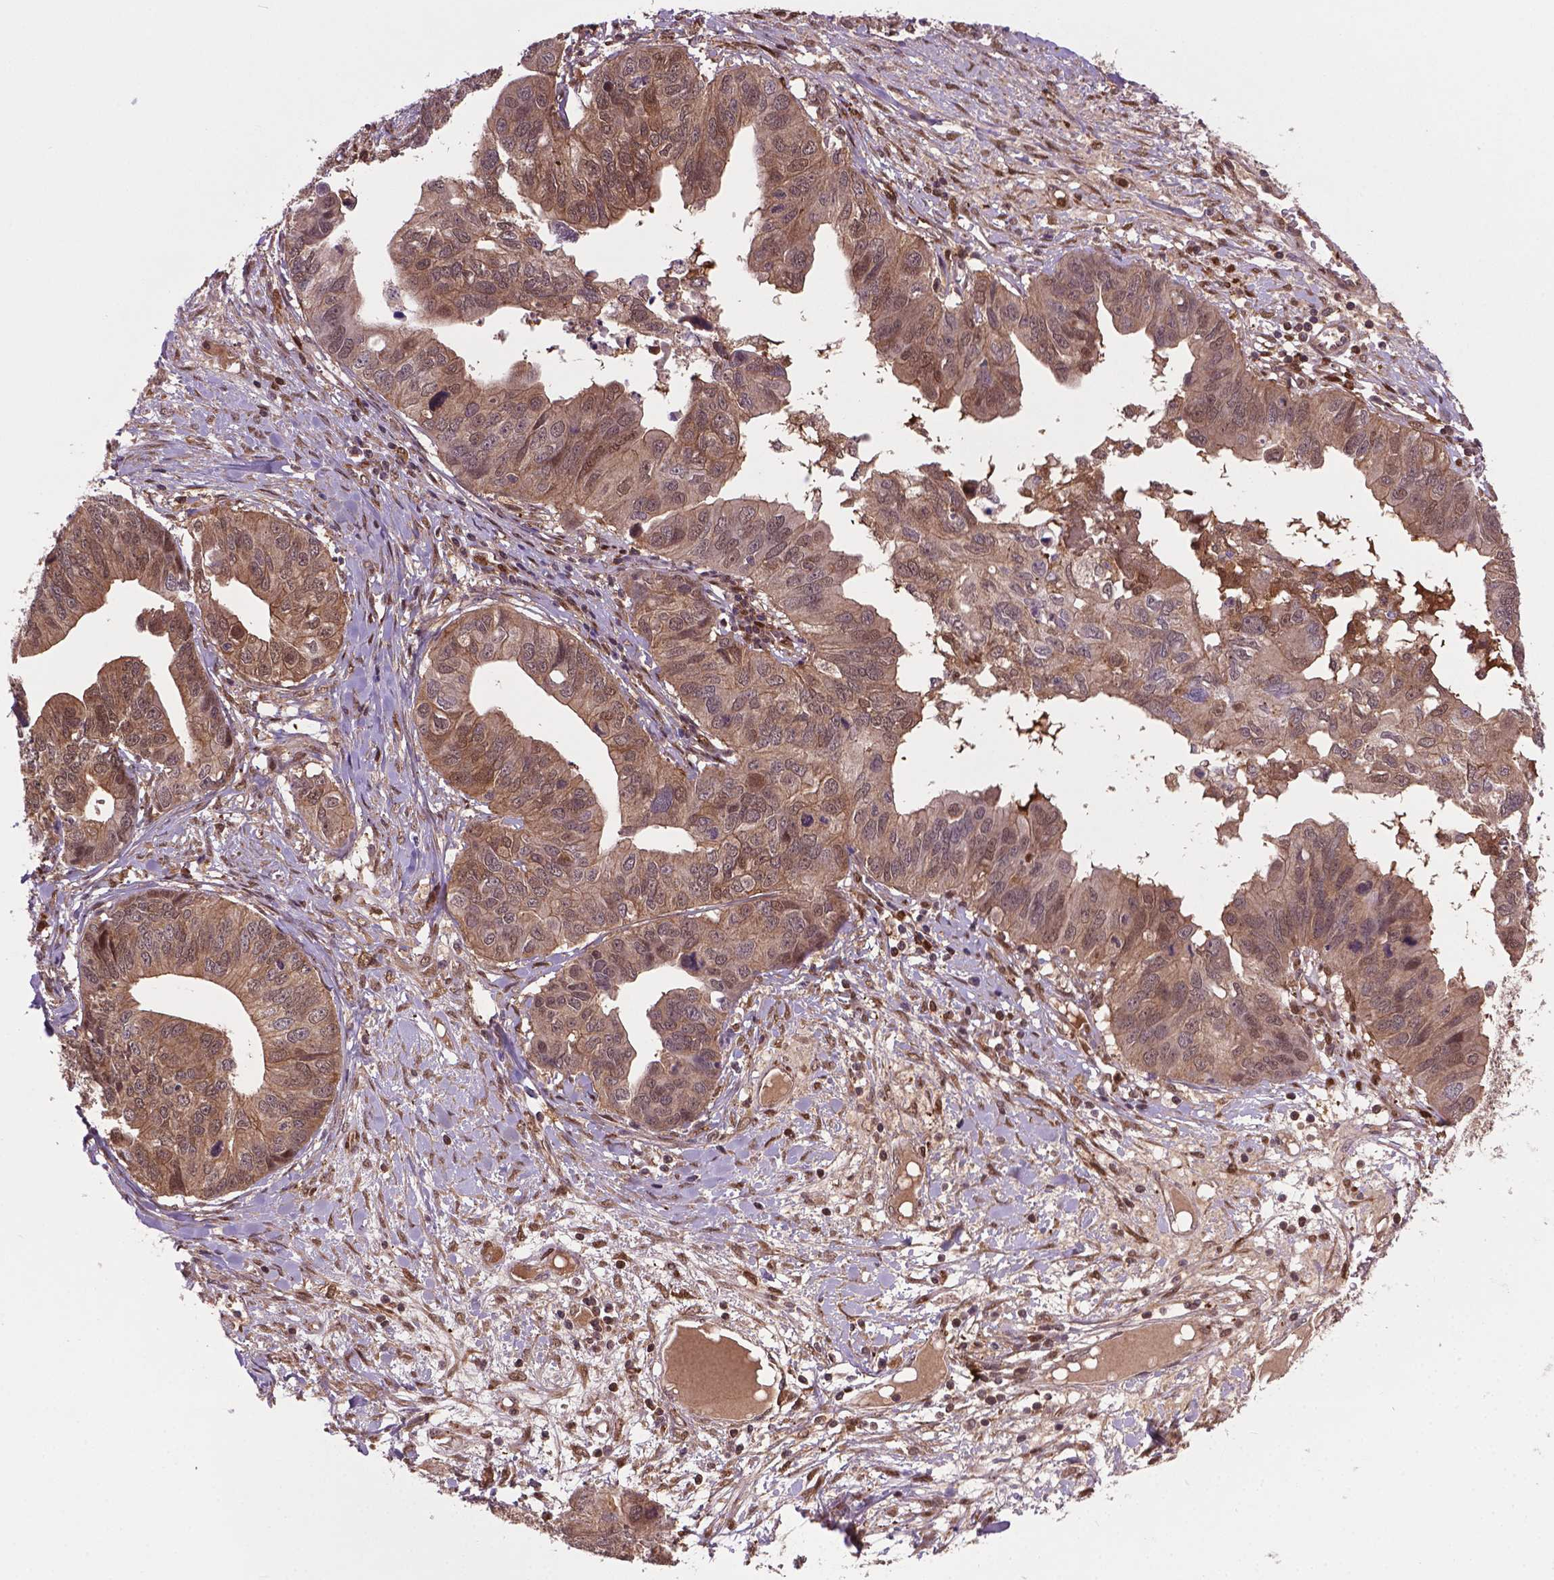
{"staining": {"intensity": "weak", "quantity": ">75%", "location": "cytoplasmic/membranous,nuclear"}, "tissue": "ovarian cancer", "cell_type": "Tumor cells", "image_type": "cancer", "snomed": [{"axis": "morphology", "description": "Cystadenocarcinoma, mucinous, NOS"}, {"axis": "topography", "description": "Ovary"}], "caption": "An image showing weak cytoplasmic/membranous and nuclear staining in about >75% of tumor cells in ovarian cancer, as visualized by brown immunohistochemical staining.", "gene": "PLIN3", "patient": {"sex": "female", "age": 76}}